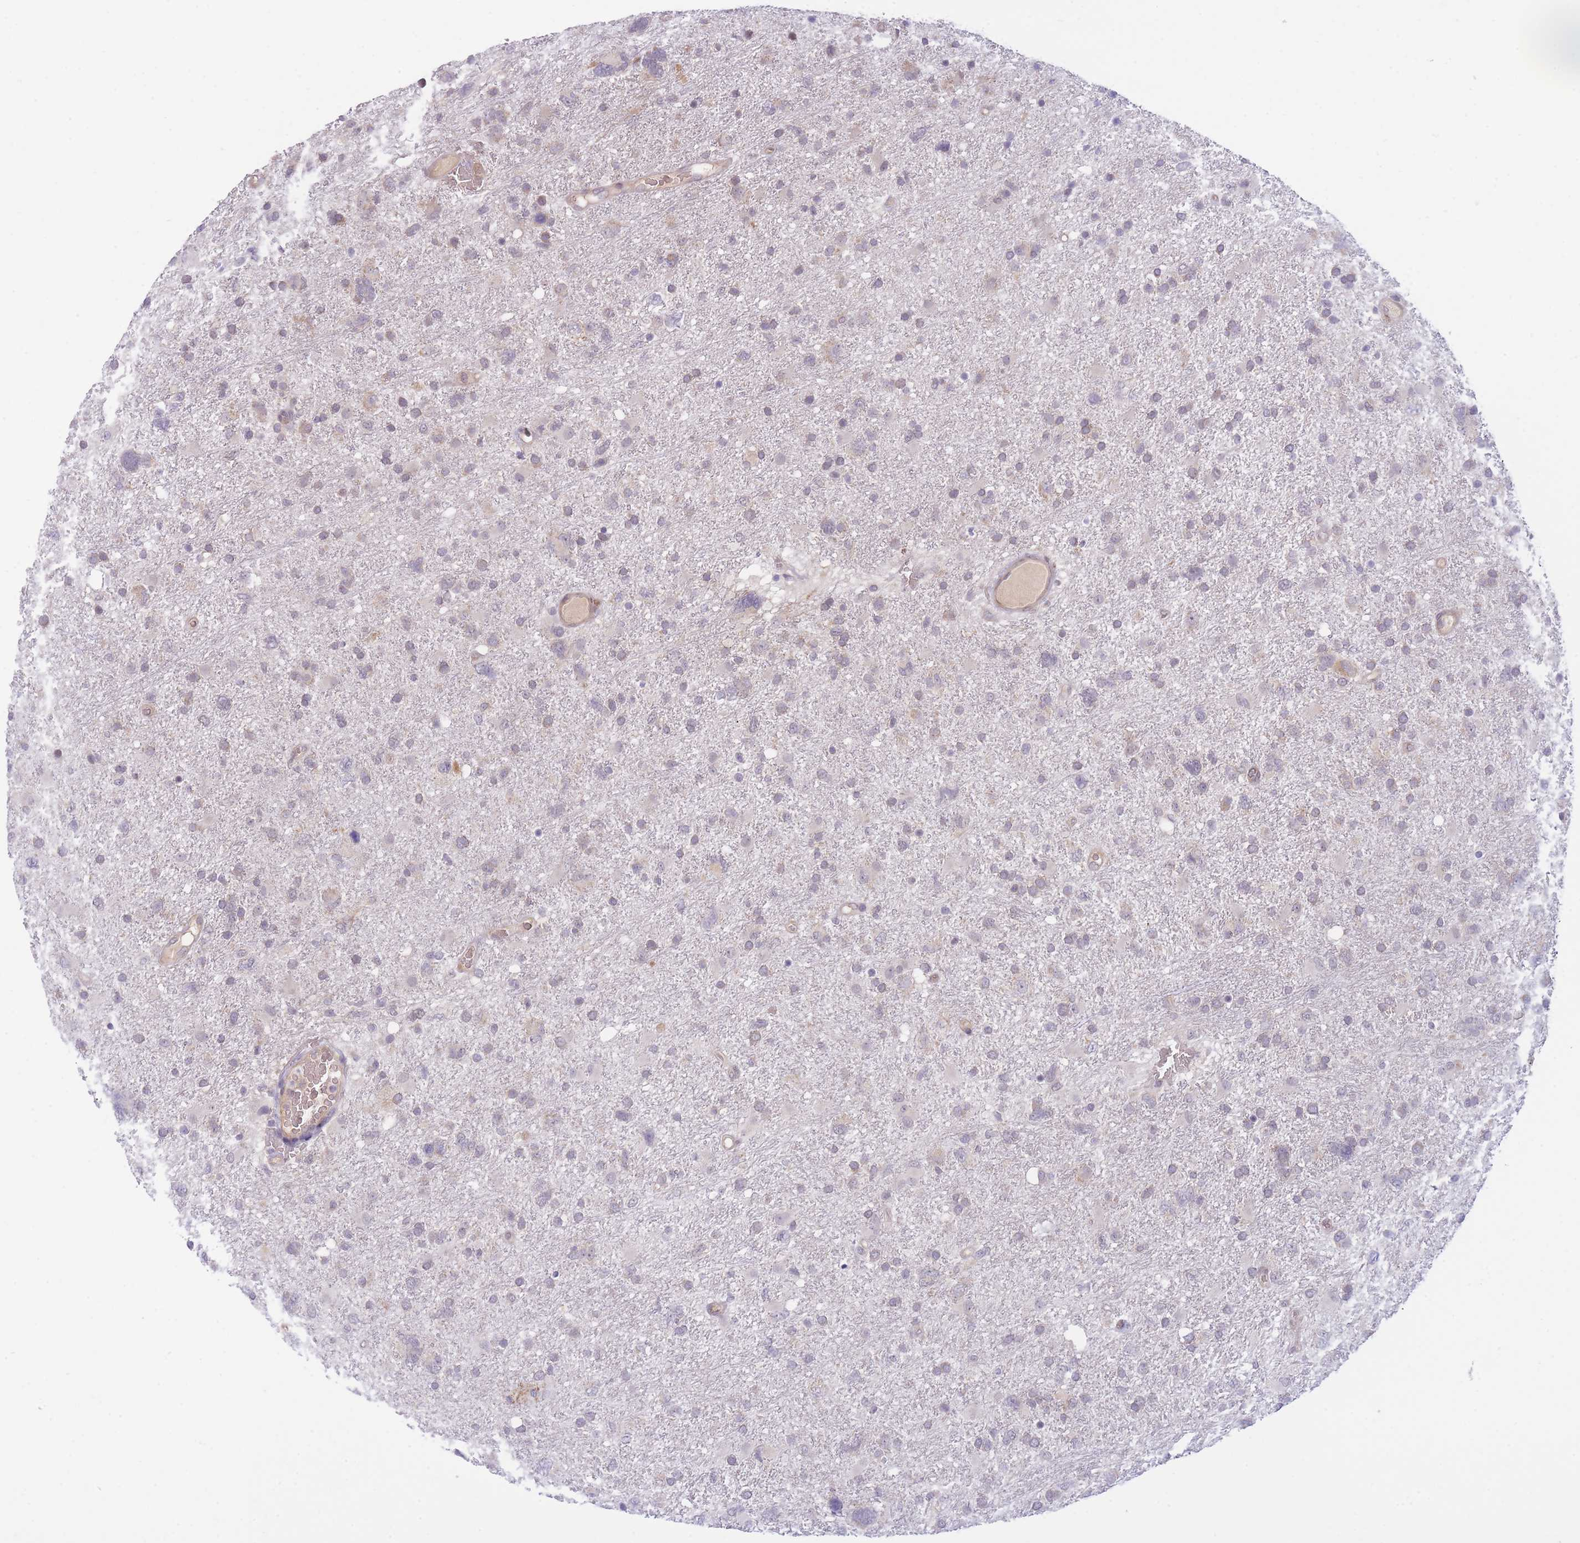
{"staining": {"intensity": "weak", "quantity": "<25%", "location": "cytoplasmic/membranous"}, "tissue": "glioma", "cell_type": "Tumor cells", "image_type": "cancer", "snomed": [{"axis": "morphology", "description": "Glioma, malignant, High grade"}, {"axis": "topography", "description": "Brain"}], "caption": "Immunohistochemistry (IHC) micrograph of human glioma stained for a protein (brown), which exhibits no positivity in tumor cells.", "gene": "CDC25B", "patient": {"sex": "male", "age": 61}}